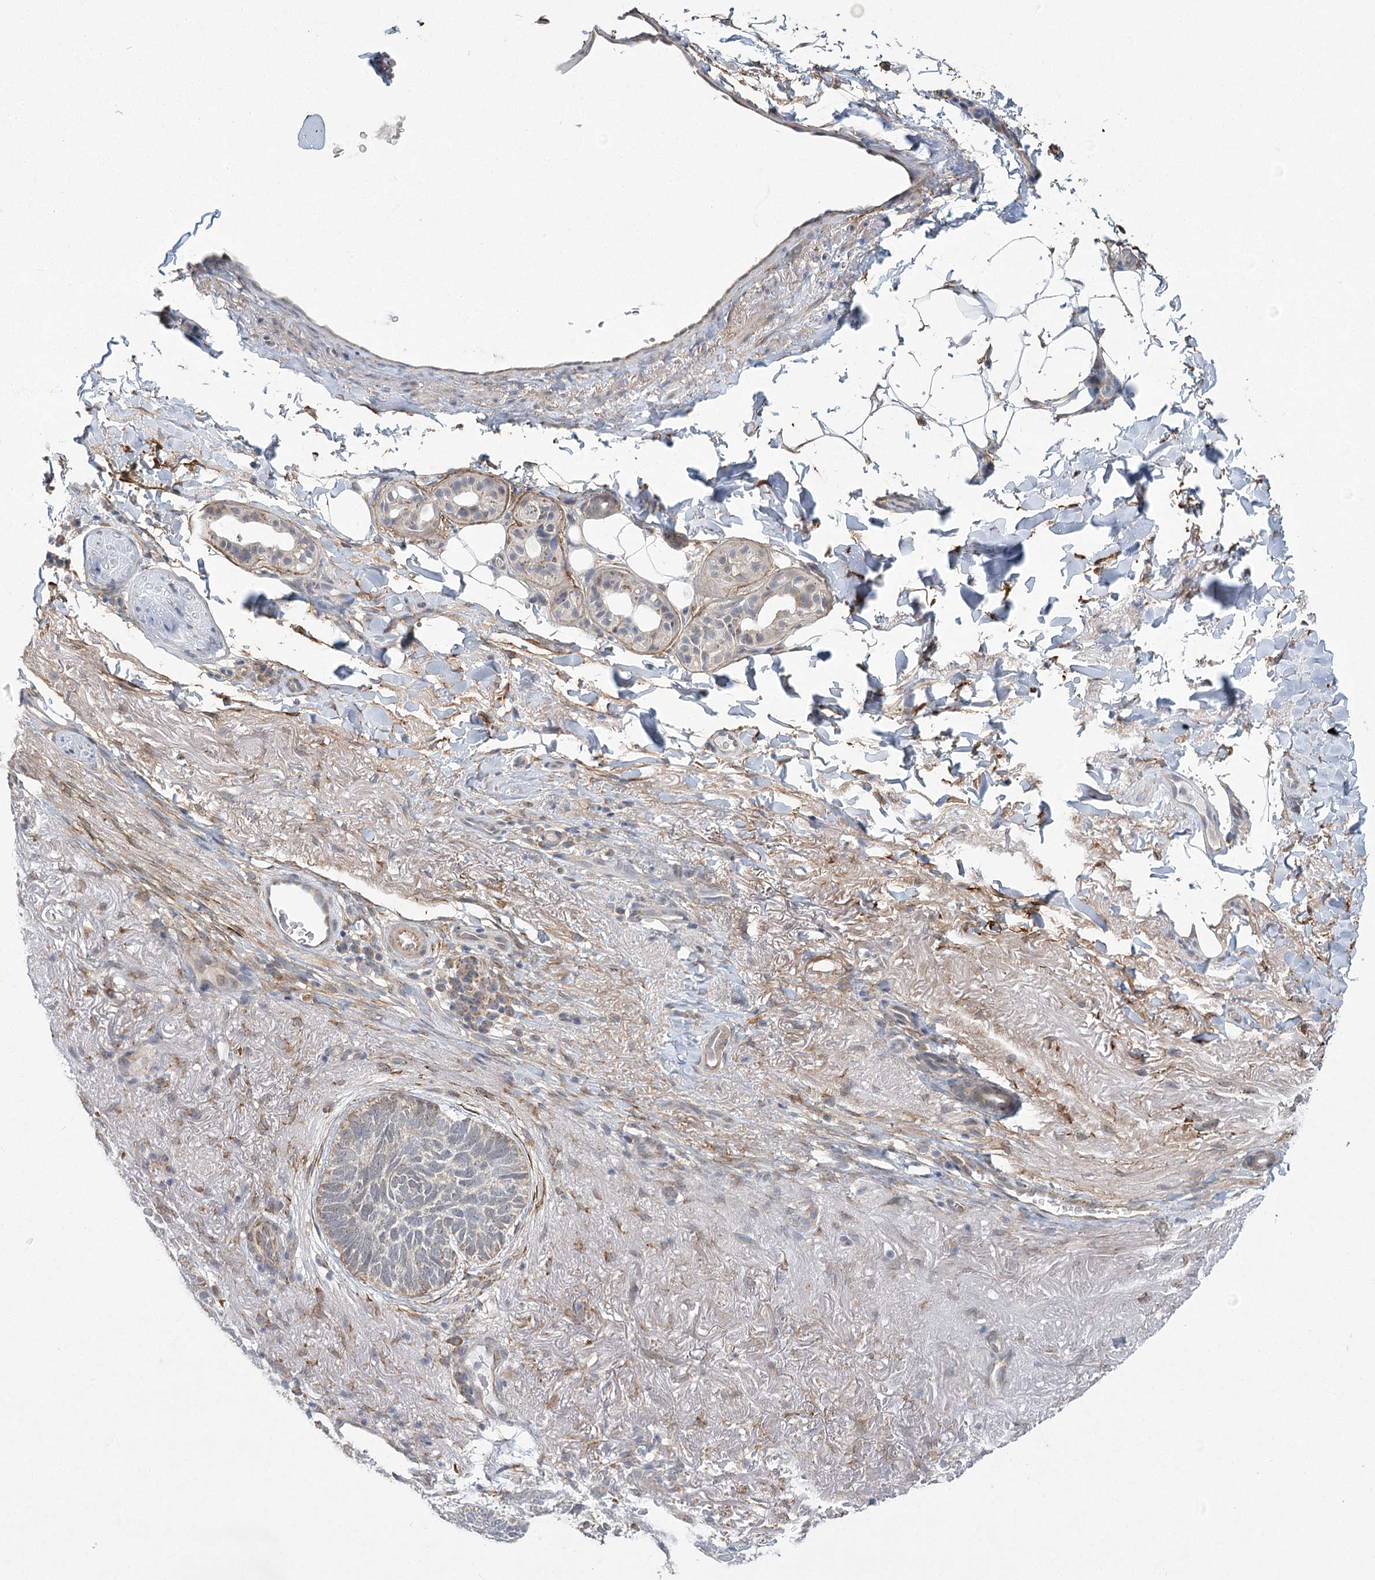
{"staining": {"intensity": "weak", "quantity": "<25%", "location": "cytoplasmic/membranous"}, "tissue": "skin cancer", "cell_type": "Tumor cells", "image_type": "cancer", "snomed": [{"axis": "morphology", "description": "Basal cell carcinoma"}, {"axis": "topography", "description": "Skin"}], "caption": "IHC image of neoplastic tissue: basal cell carcinoma (skin) stained with DAB (3,3'-diaminobenzidine) reveals no significant protein expression in tumor cells.", "gene": "MED28", "patient": {"sex": "female", "age": 85}}